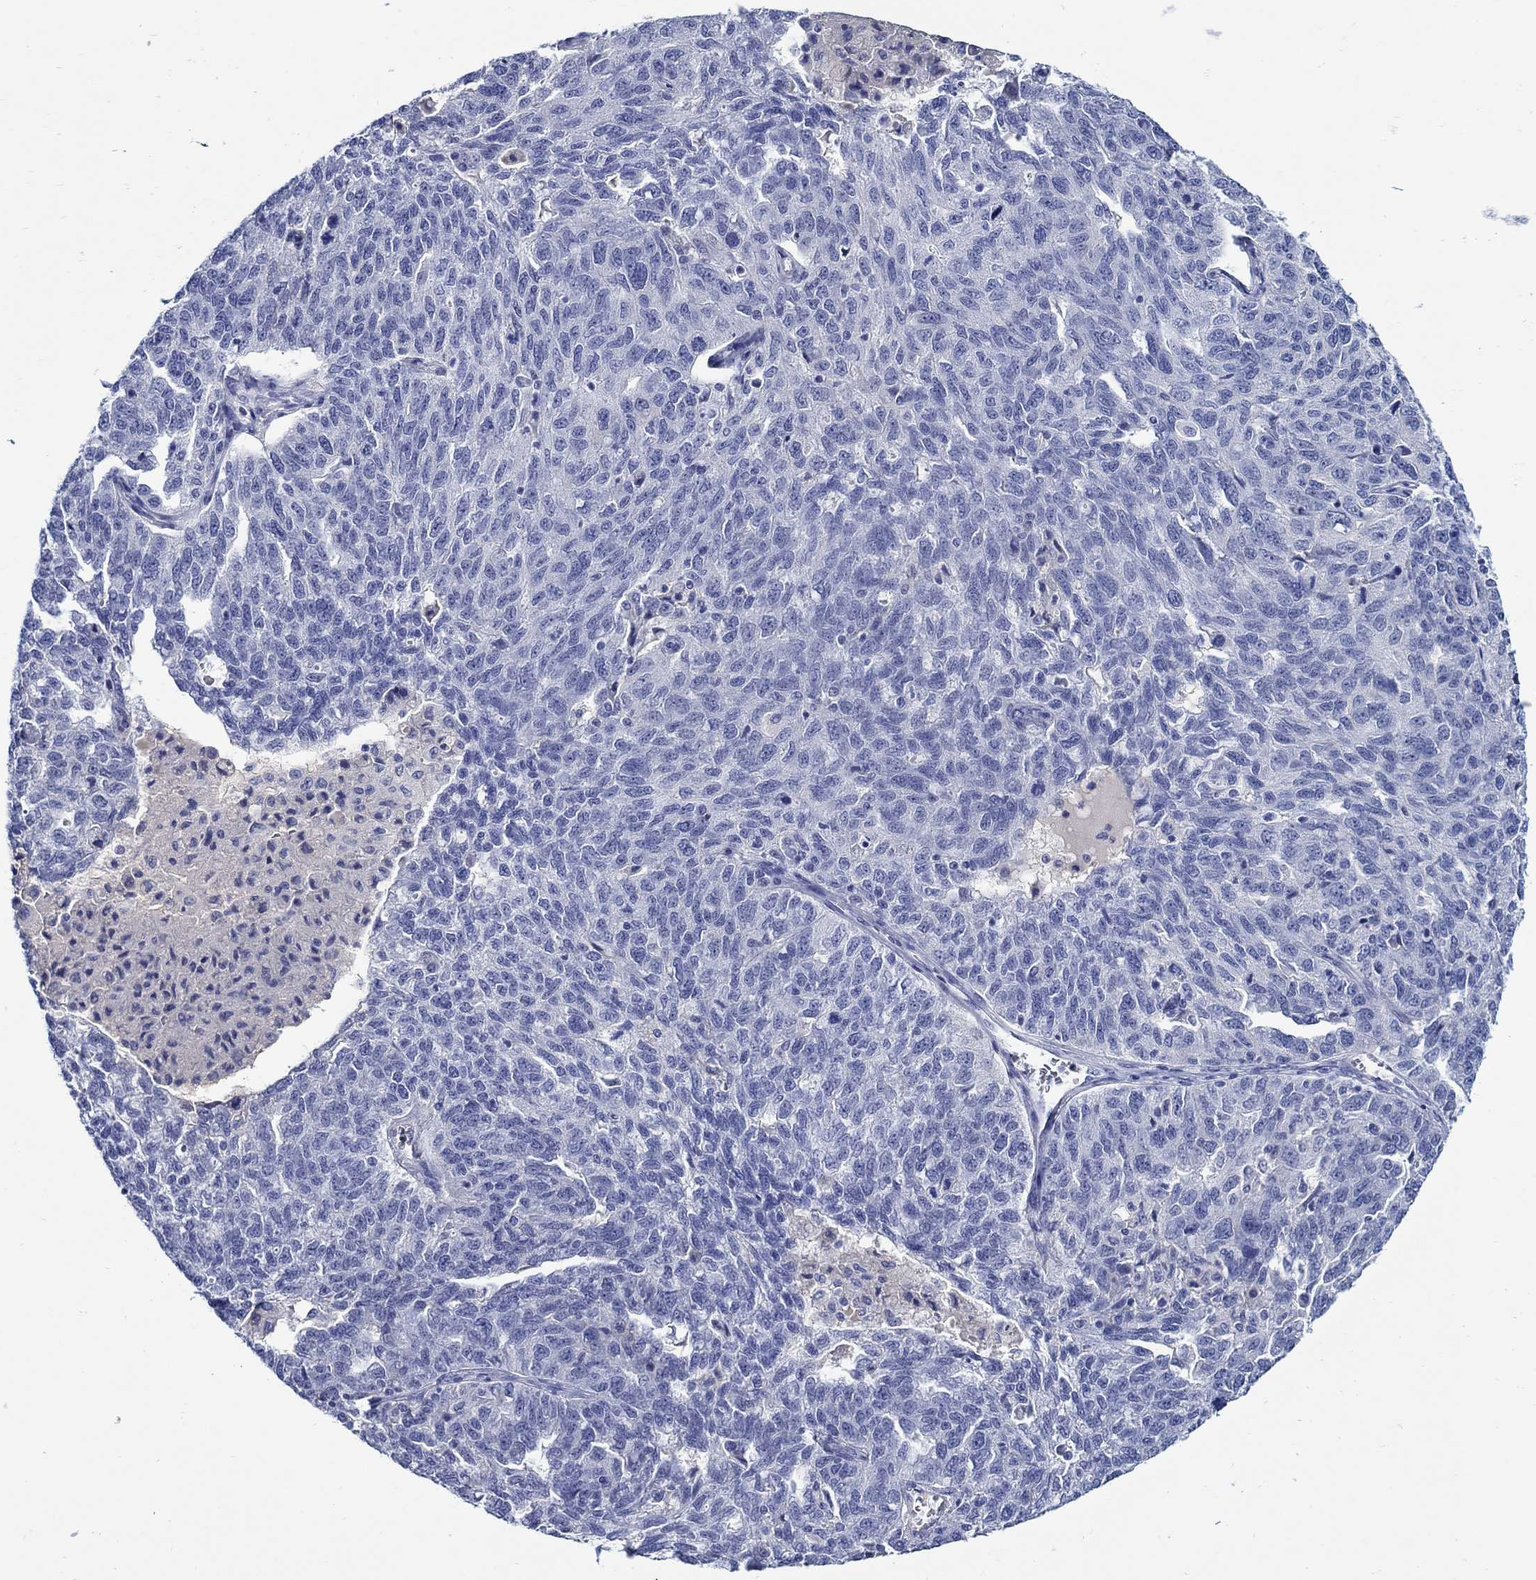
{"staining": {"intensity": "negative", "quantity": "none", "location": "none"}, "tissue": "ovarian cancer", "cell_type": "Tumor cells", "image_type": "cancer", "snomed": [{"axis": "morphology", "description": "Cystadenocarcinoma, serous, NOS"}, {"axis": "topography", "description": "Ovary"}], "caption": "Protein analysis of serous cystadenocarcinoma (ovarian) shows no significant staining in tumor cells.", "gene": "MC2R", "patient": {"sex": "female", "age": 71}}